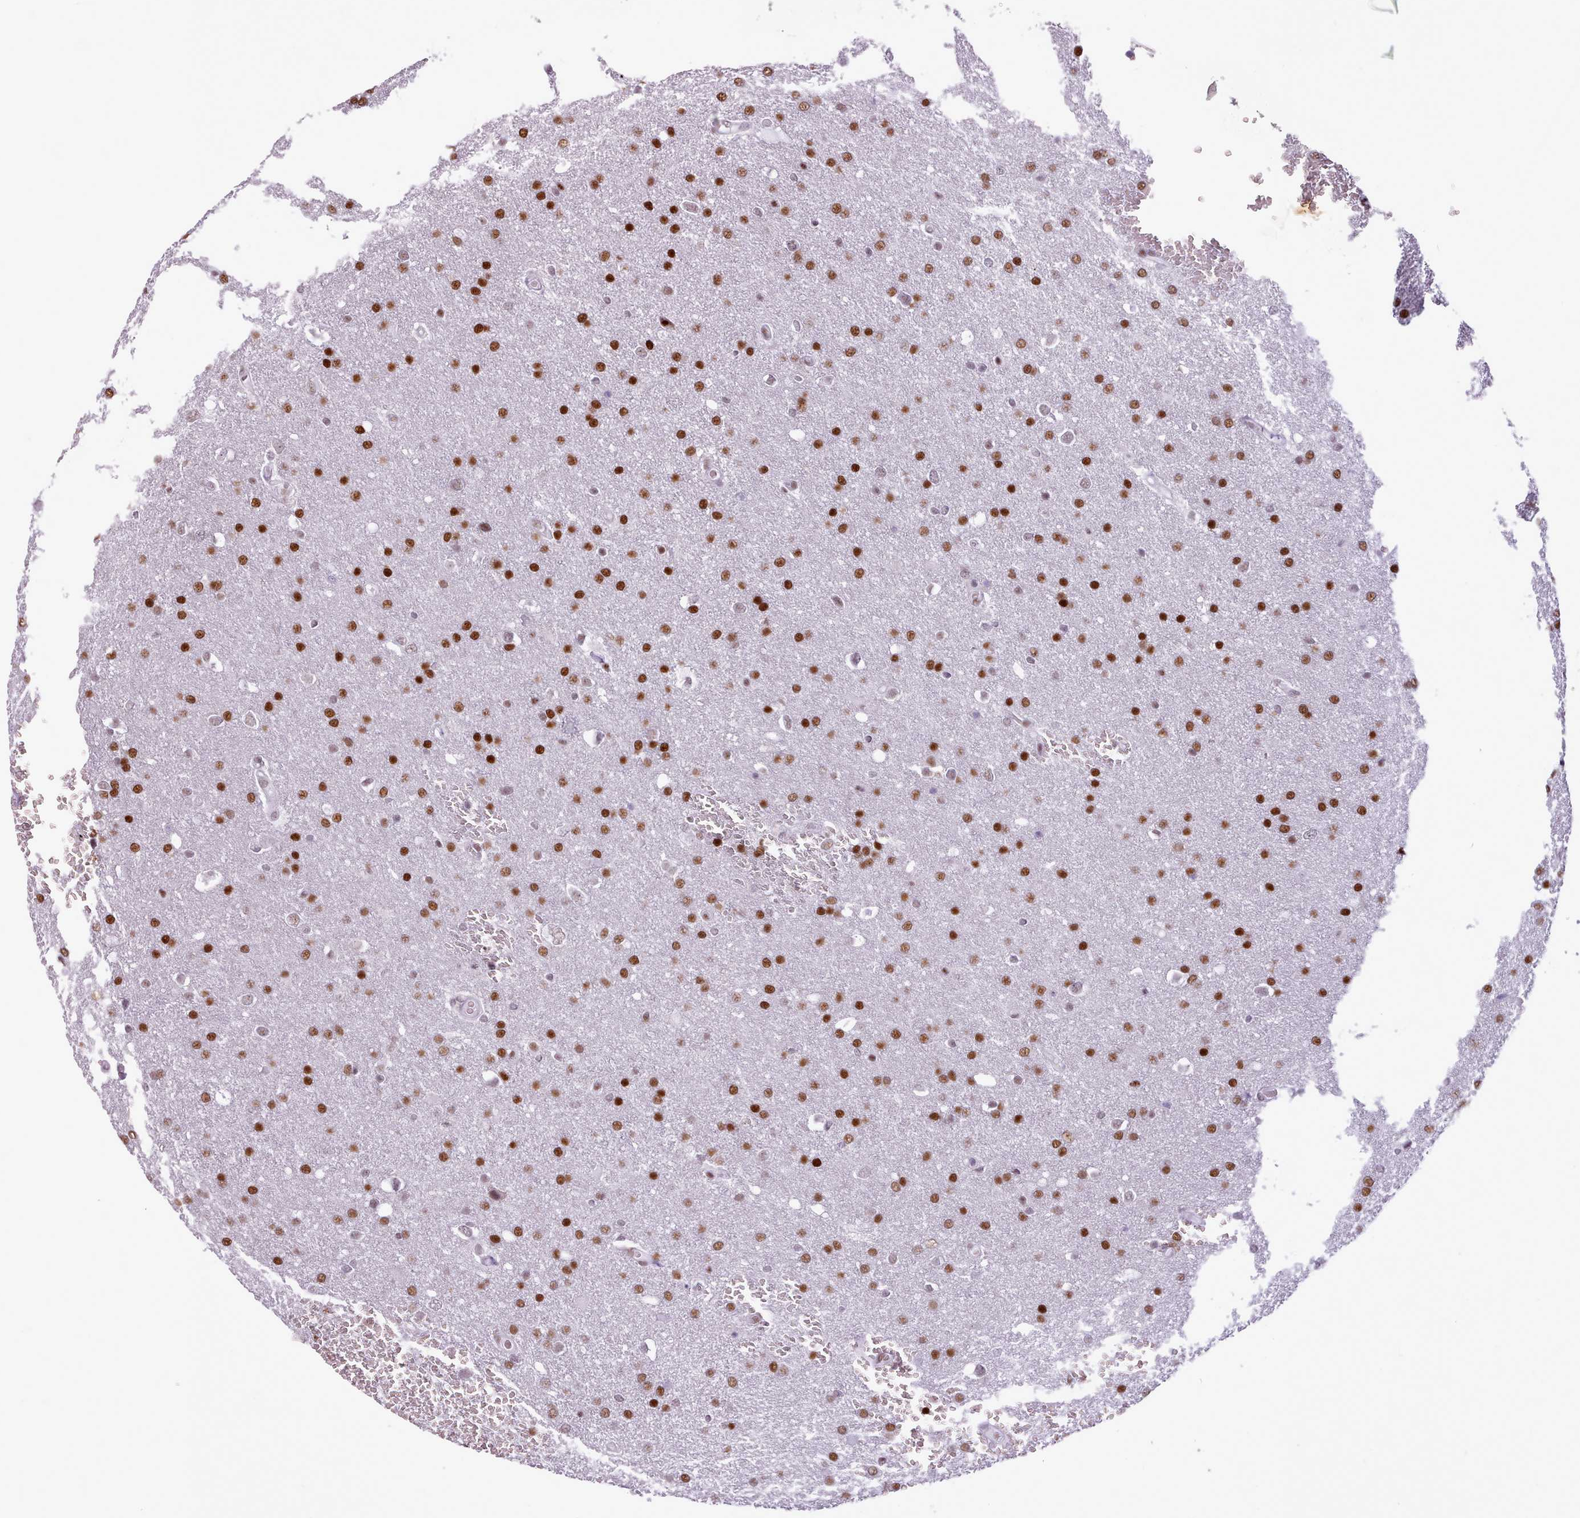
{"staining": {"intensity": "strong", "quantity": ">75%", "location": "nuclear"}, "tissue": "glioma", "cell_type": "Tumor cells", "image_type": "cancer", "snomed": [{"axis": "morphology", "description": "Glioma, malignant, Low grade"}, {"axis": "topography", "description": "Brain"}], "caption": "High-magnification brightfield microscopy of glioma stained with DAB (brown) and counterstained with hematoxylin (blue). tumor cells exhibit strong nuclear staining is identified in about>75% of cells. The protein is shown in brown color, while the nuclei are stained blue.", "gene": "SRSF4", "patient": {"sex": "female", "age": 32}}